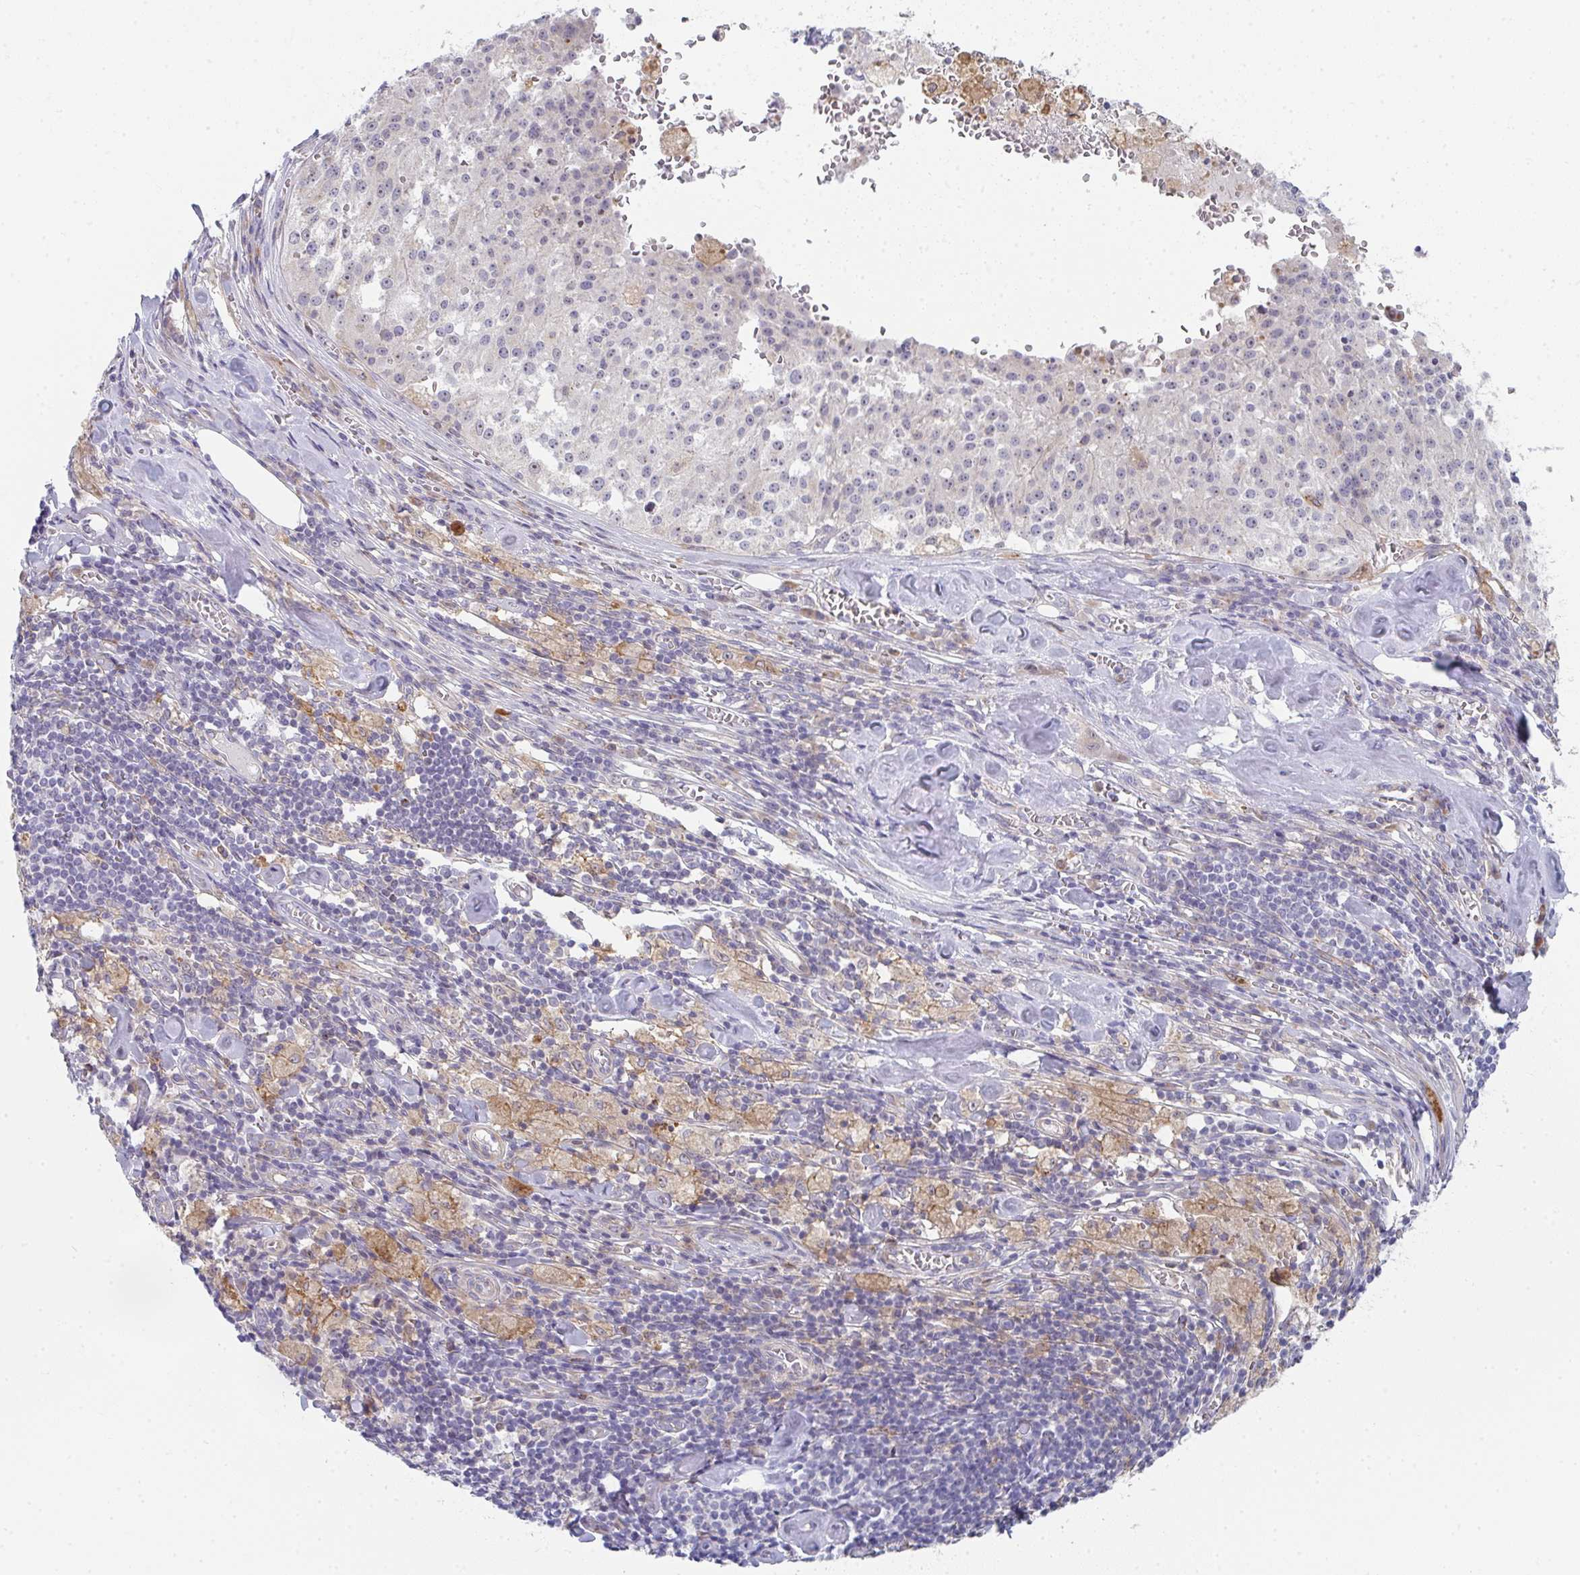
{"staining": {"intensity": "negative", "quantity": "none", "location": "none"}, "tissue": "melanoma", "cell_type": "Tumor cells", "image_type": "cancer", "snomed": [{"axis": "morphology", "description": "Malignant melanoma, Metastatic site"}, {"axis": "topography", "description": "Lymph node"}], "caption": "Malignant melanoma (metastatic site) was stained to show a protein in brown. There is no significant expression in tumor cells.", "gene": "KLHL33", "patient": {"sex": "female", "age": 64}}